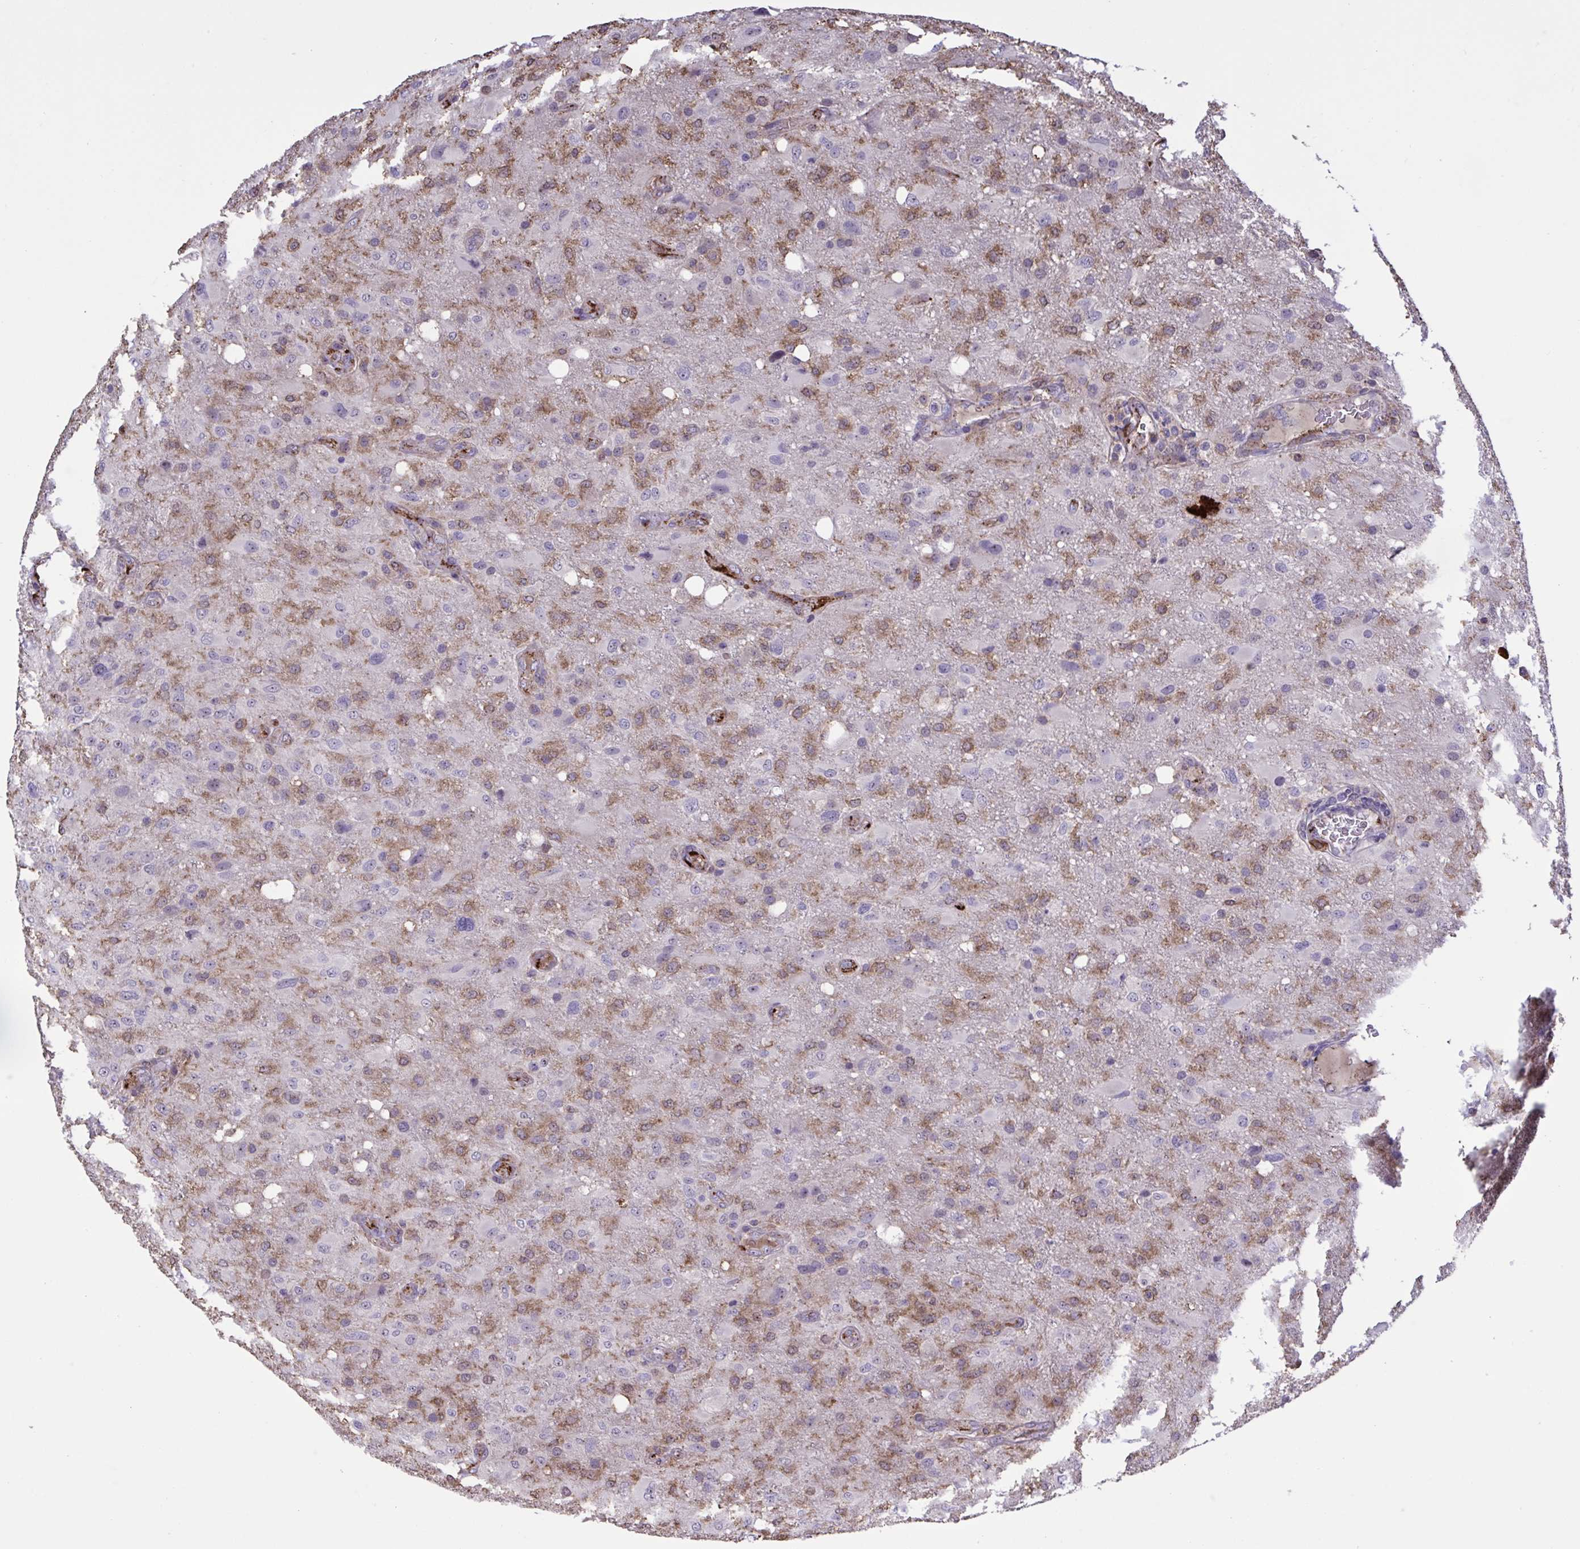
{"staining": {"intensity": "moderate", "quantity": "25%-75%", "location": "cytoplasmic/membranous"}, "tissue": "glioma", "cell_type": "Tumor cells", "image_type": "cancer", "snomed": [{"axis": "morphology", "description": "Glioma, malignant, High grade"}, {"axis": "topography", "description": "Brain"}], "caption": "Immunohistochemistry (DAB (3,3'-diaminobenzidine)) staining of human malignant glioma (high-grade) displays moderate cytoplasmic/membranous protein staining in approximately 25%-75% of tumor cells.", "gene": "CD101", "patient": {"sex": "male", "age": 53}}